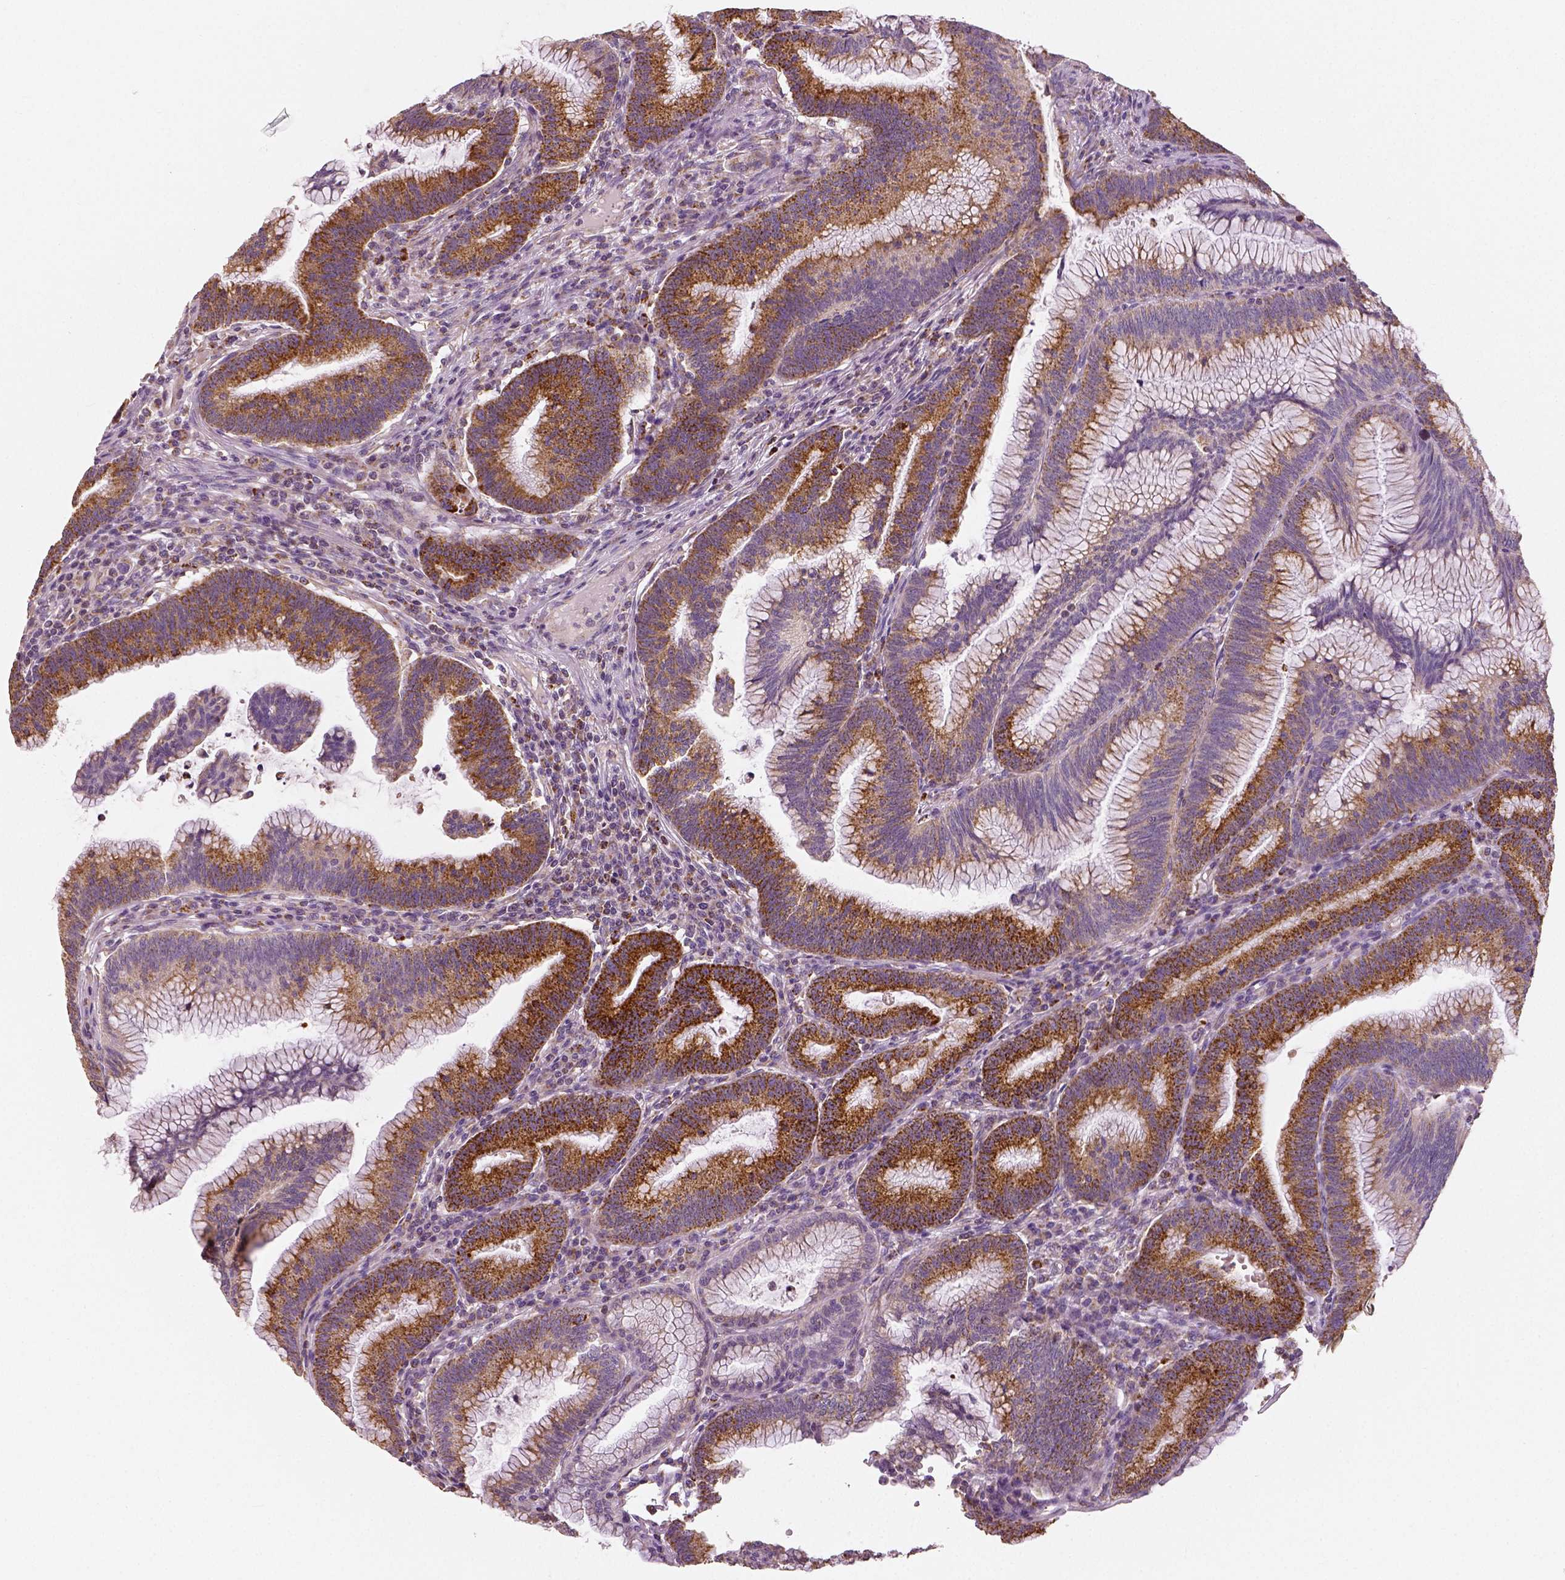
{"staining": {"intensity": "strong", "quantity": ">75%", "location": "cytoplasmic/membranous"}, "tissue": "colorectal cancer", "cell_type": "Tumor cells", "image_type": "cancer", "snomed": [{"axis": "morphology", "description": "Adenocarcinoma, NOS"}, {"axis": "topography", "description": "Colon"}], "caption": "Immunohistochemistry (IHC) of adenocarcinoma (colorectal) displays high levels of strong cytoplasmic/membranous positivity in approximately >75% of tumor cells. Ihc stains the protein in brown and the nuclei are stained blue.", "gene": "PGAM5", "patient": {"sex": "female", "age": 78}}